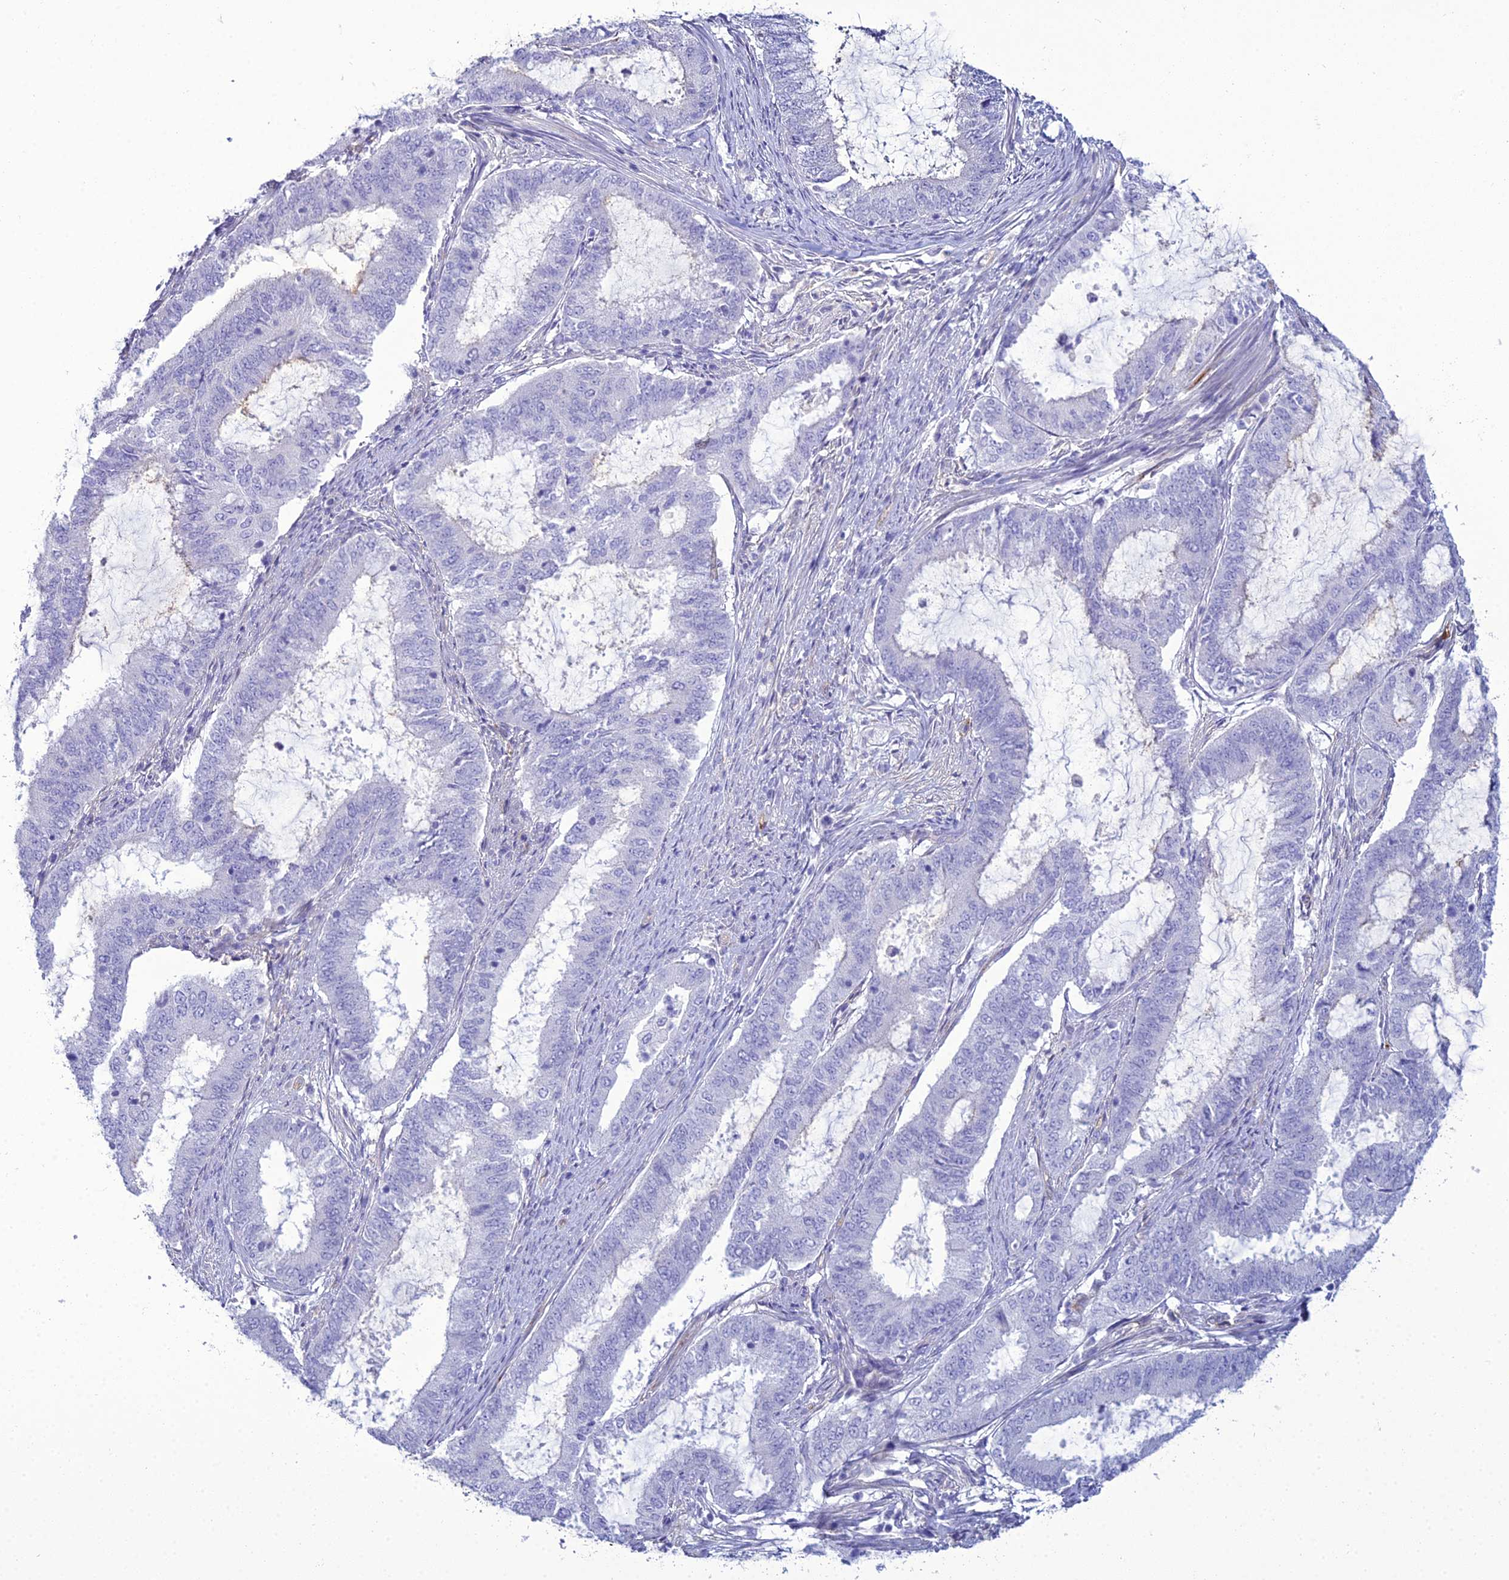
{"staining": {"intensity": "negative", "quantity": "none", "location": "none"}, "tissue": "endometrial cancer", "cell_type": "Tumor cells", "image_type": "cancer", "snomed": [{"axis": "morphology", "description": "Adenocarcinoma, NOS"}, {"axis": "topography", "description": "Endometrium"}], "caption": "Endometrial cancer (adenocarcinoma) was stained to show a protein in brown. There is no significant positivity in tumor cells. The staining was performed using DAB (3,3'-diaminobenzidine) to visualize the protein expression in brown, while the nuclei were stained in blue with hematoxylin (Magnification: 20x).", "gene": "ACE", "patient": {"sex": "female", "age": 51}}